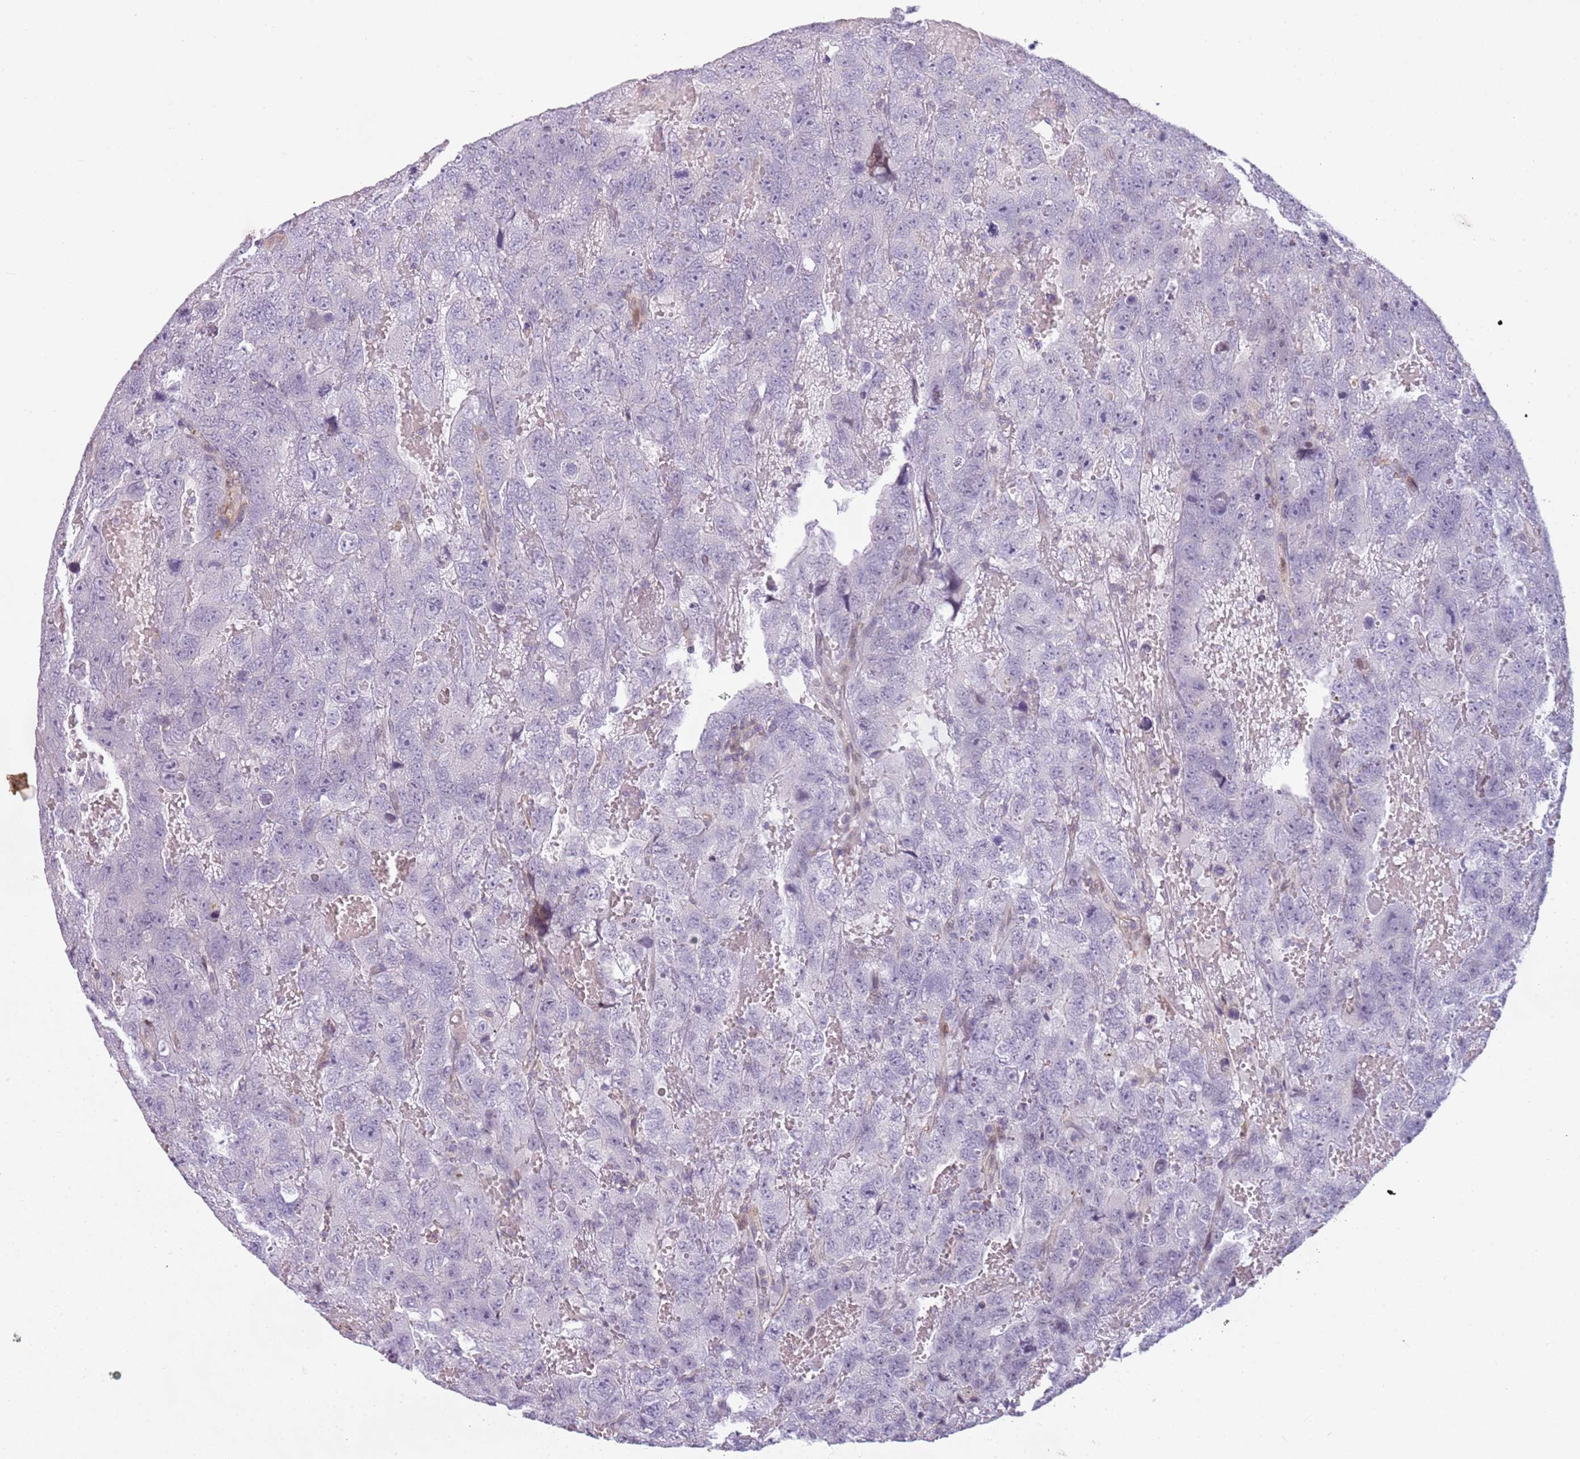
{"staining": {"intensity": "negative", "quantity": "none", "location": "none"}, "tissue": "testis cancer", "cell_type": "Tumor cells", "image_type": "cancer", "snomed": [{"axis": "morphology", "description": "Carcinoma, Embryonal, NOS"}, {"axis": "topography", "description": "Testis"}], "caption": "Immunohistochemical staining of testis cancer (embryonal carcinoma) demonstrates no significant expression in tumor cells.", "gene": "DEFB116", "patient": {"sex": "male", "age": 45}}